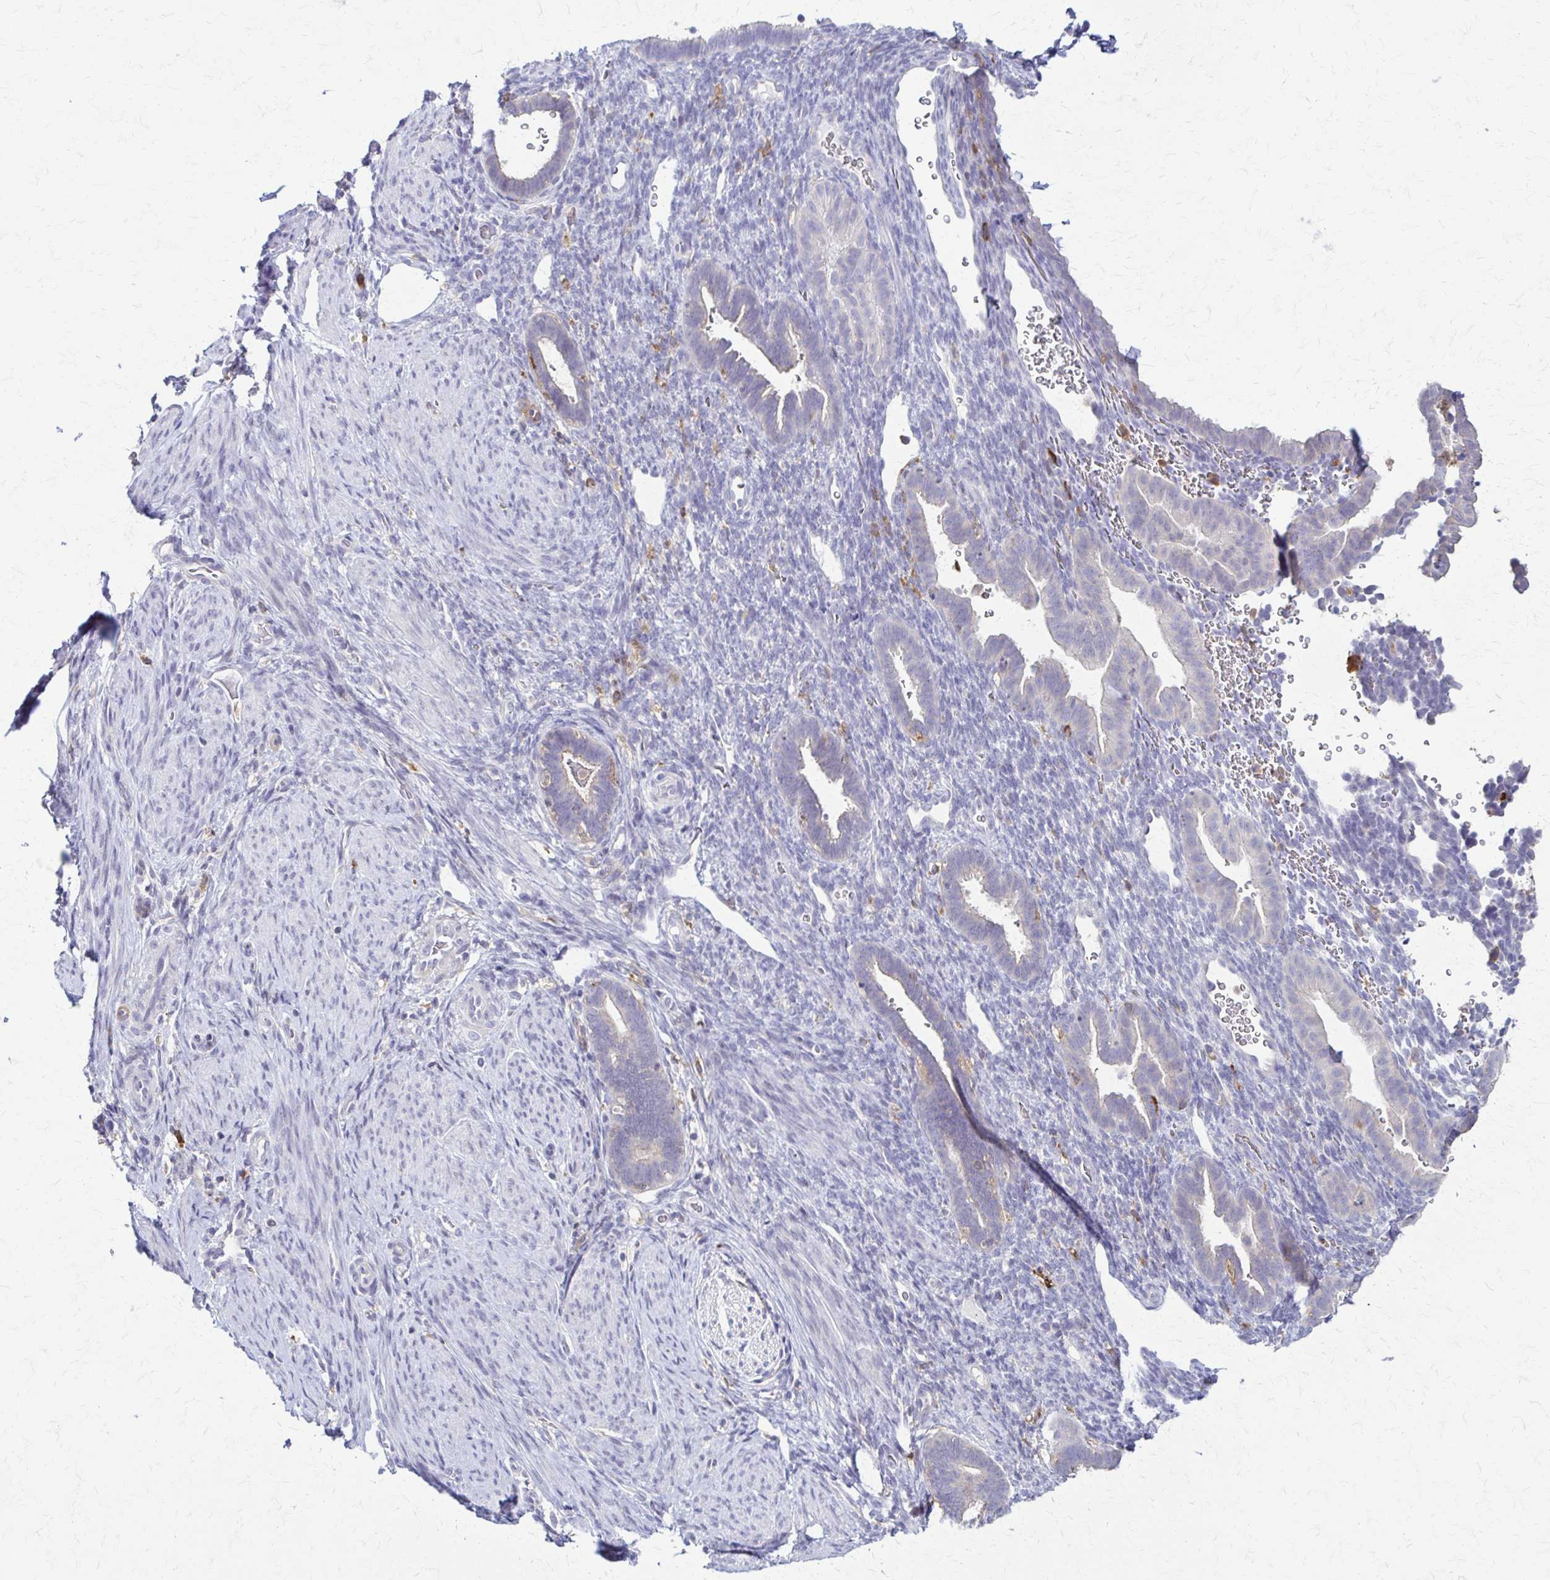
{"staining": {"intensity": "negative", "quantity": "none", "location": "none"}, "tissue": "endometrium", "cell_type": "Cells in endometrial stroma", "image_type": "normal", "snomed": [{"axis": "morphology", "description": "Normal tissue, NOS"}, {"axis": "topography", "description": "Endometrium"}], "caption": "DAB (3,3'-diaminobenzidine) immunohistochemical staining of unremarkable human endometrium shows no significant expression in cells in endometrial stroma.", "gene": "PIK3AP1", "patient": {"sex": "female", "age": 34}}